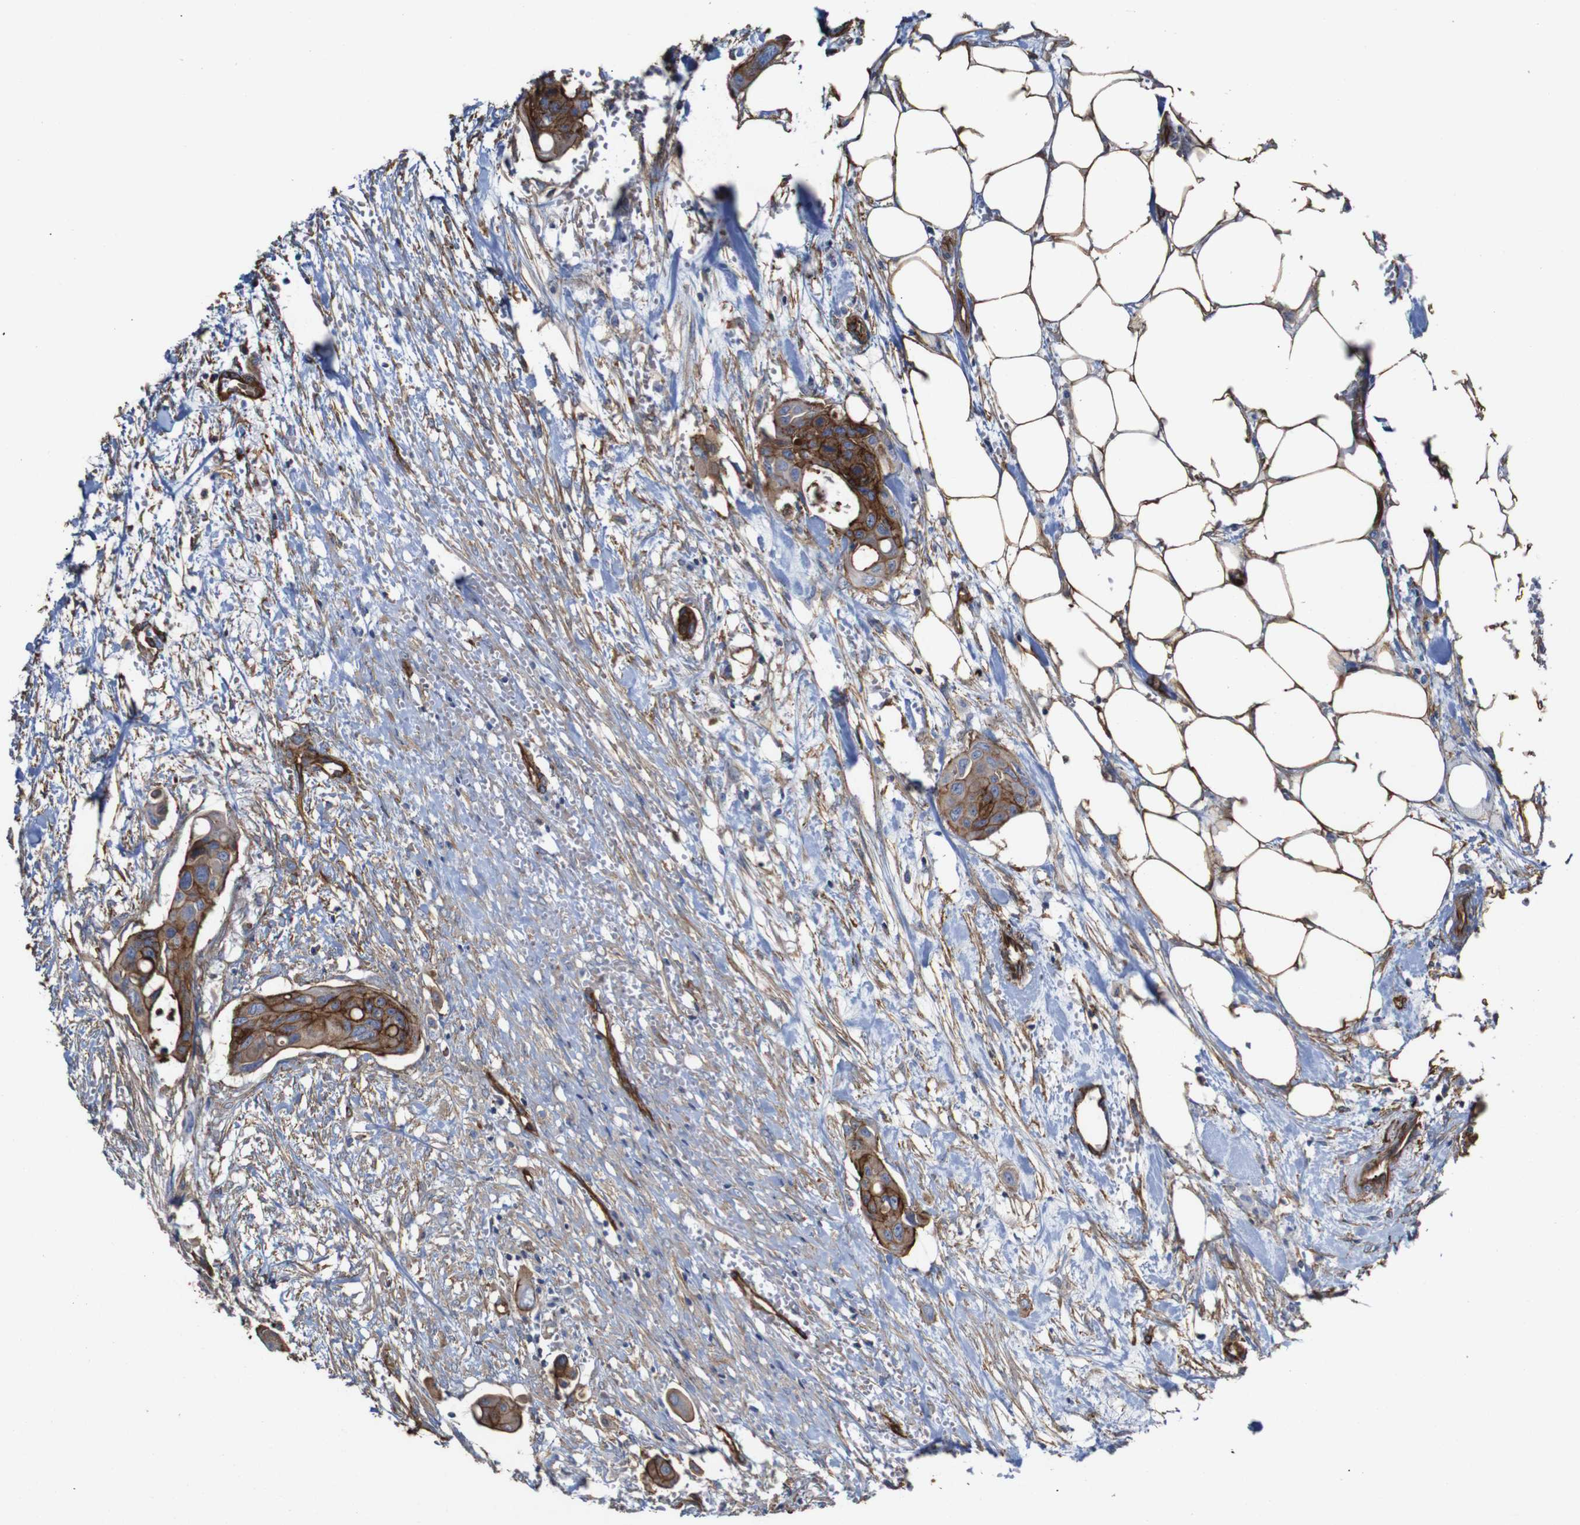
{"staining": {"intensity": "strong", "quantity": ">75%", "location": "cytoplasmic/membranous"}, "tissue": "colorectal cancer", "cell_type": "Tumor cells", "image_type": "cancer", "snomed": [{"axis": "morphology", "description": "Adenocarcinoma, NOS"}, {"axis": "topography", "description": "Colon"}], "caption": "A brown stain shows strong cytoplasmic/membranous staining of a protein in human colorectal cancer (adenocarcinoma) tumor cells. (DAB IHC with brightfield microscopy, high magnification).", "gene": "SPTBN1", "patient": {"sex": "female", "age": 57}}